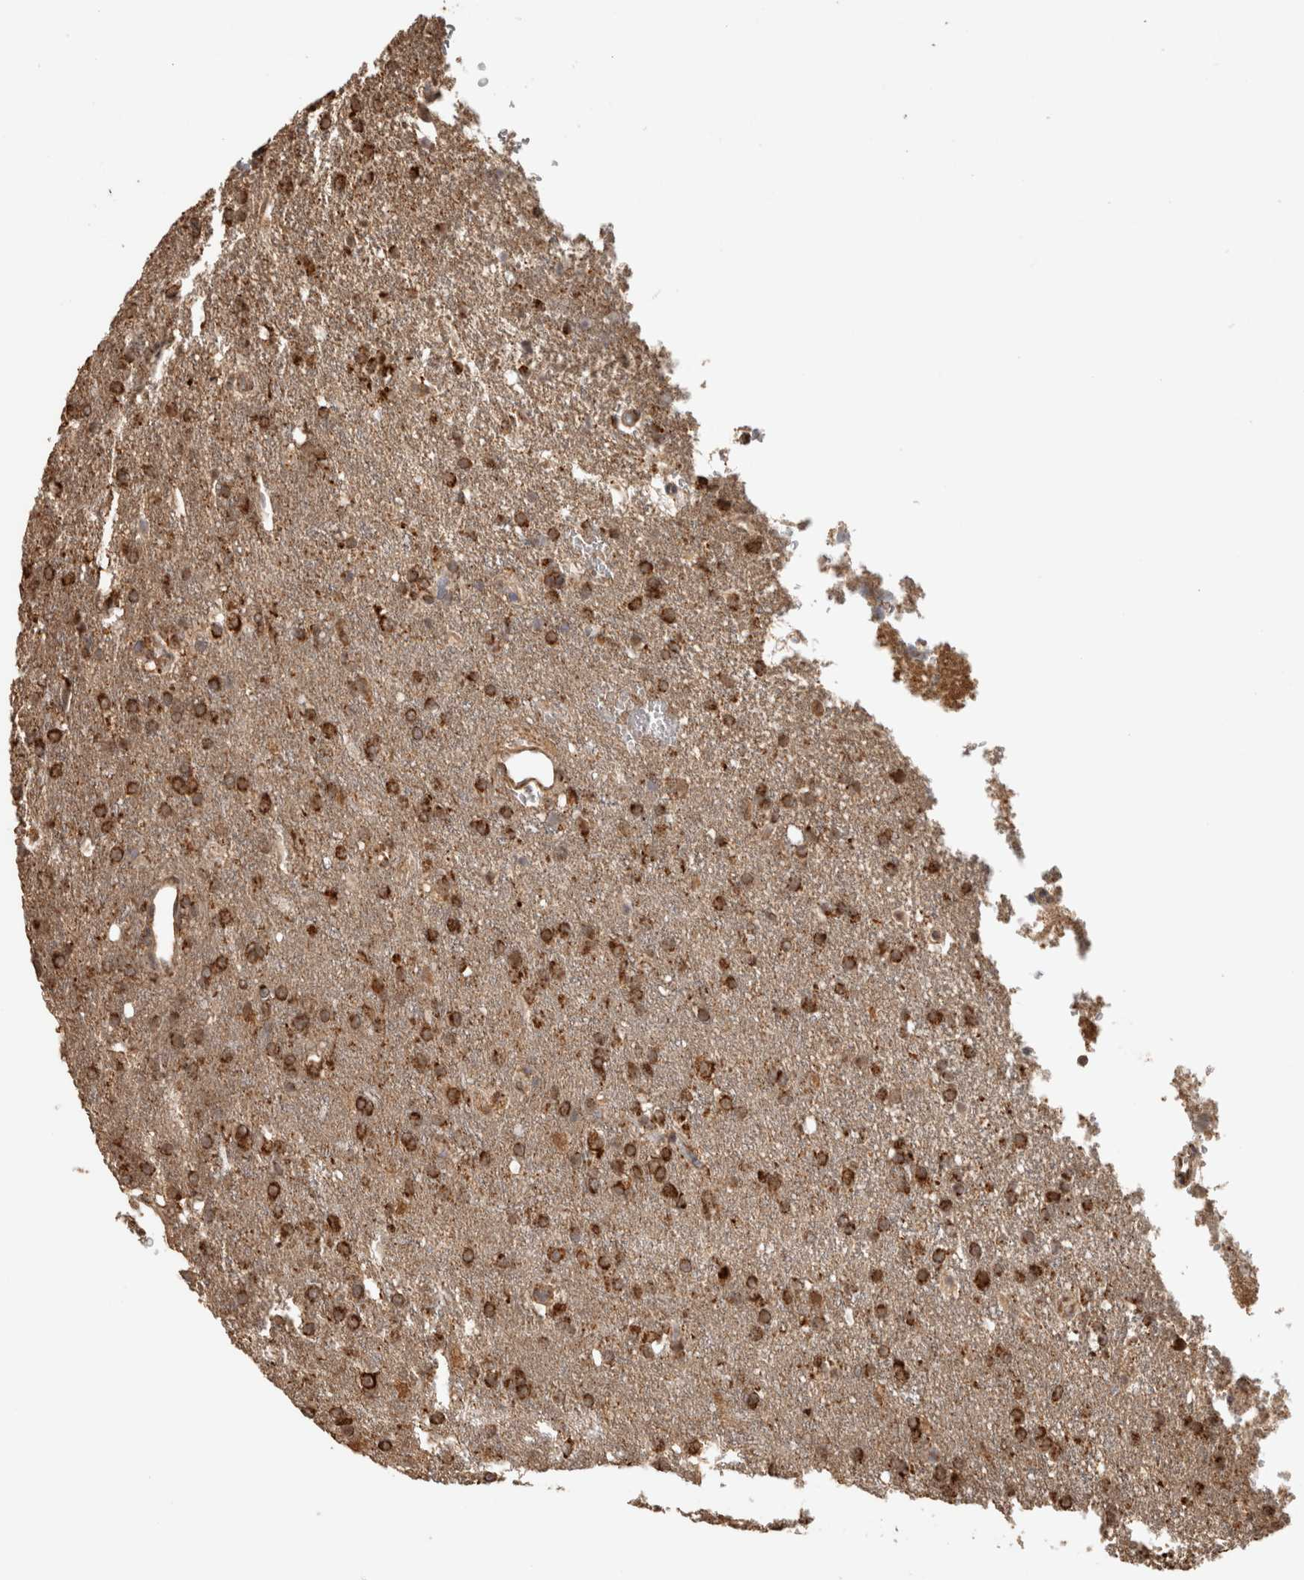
{"staining": {"intensity": "strong", "quantity": ">75%", "location": "cytoplasmic/membranous"}, "tissue": "glioma", "cell_type": "Tumor cells", "image_type": "cancer", "snomed": [{"axis": "morphology", "description": "Glioma, malignant, High grade"}, {"axis": "topography", "description": "Brain"}], "caption": "There is high levels of strong cytoplasmic/membranous expression in tumor cells of malignant glioma (high-grade), as demonstrated by immunohistochemical staining (brown color).", "gene": "BNIP3L", "patient": {"sex": "female", "age": 58}}